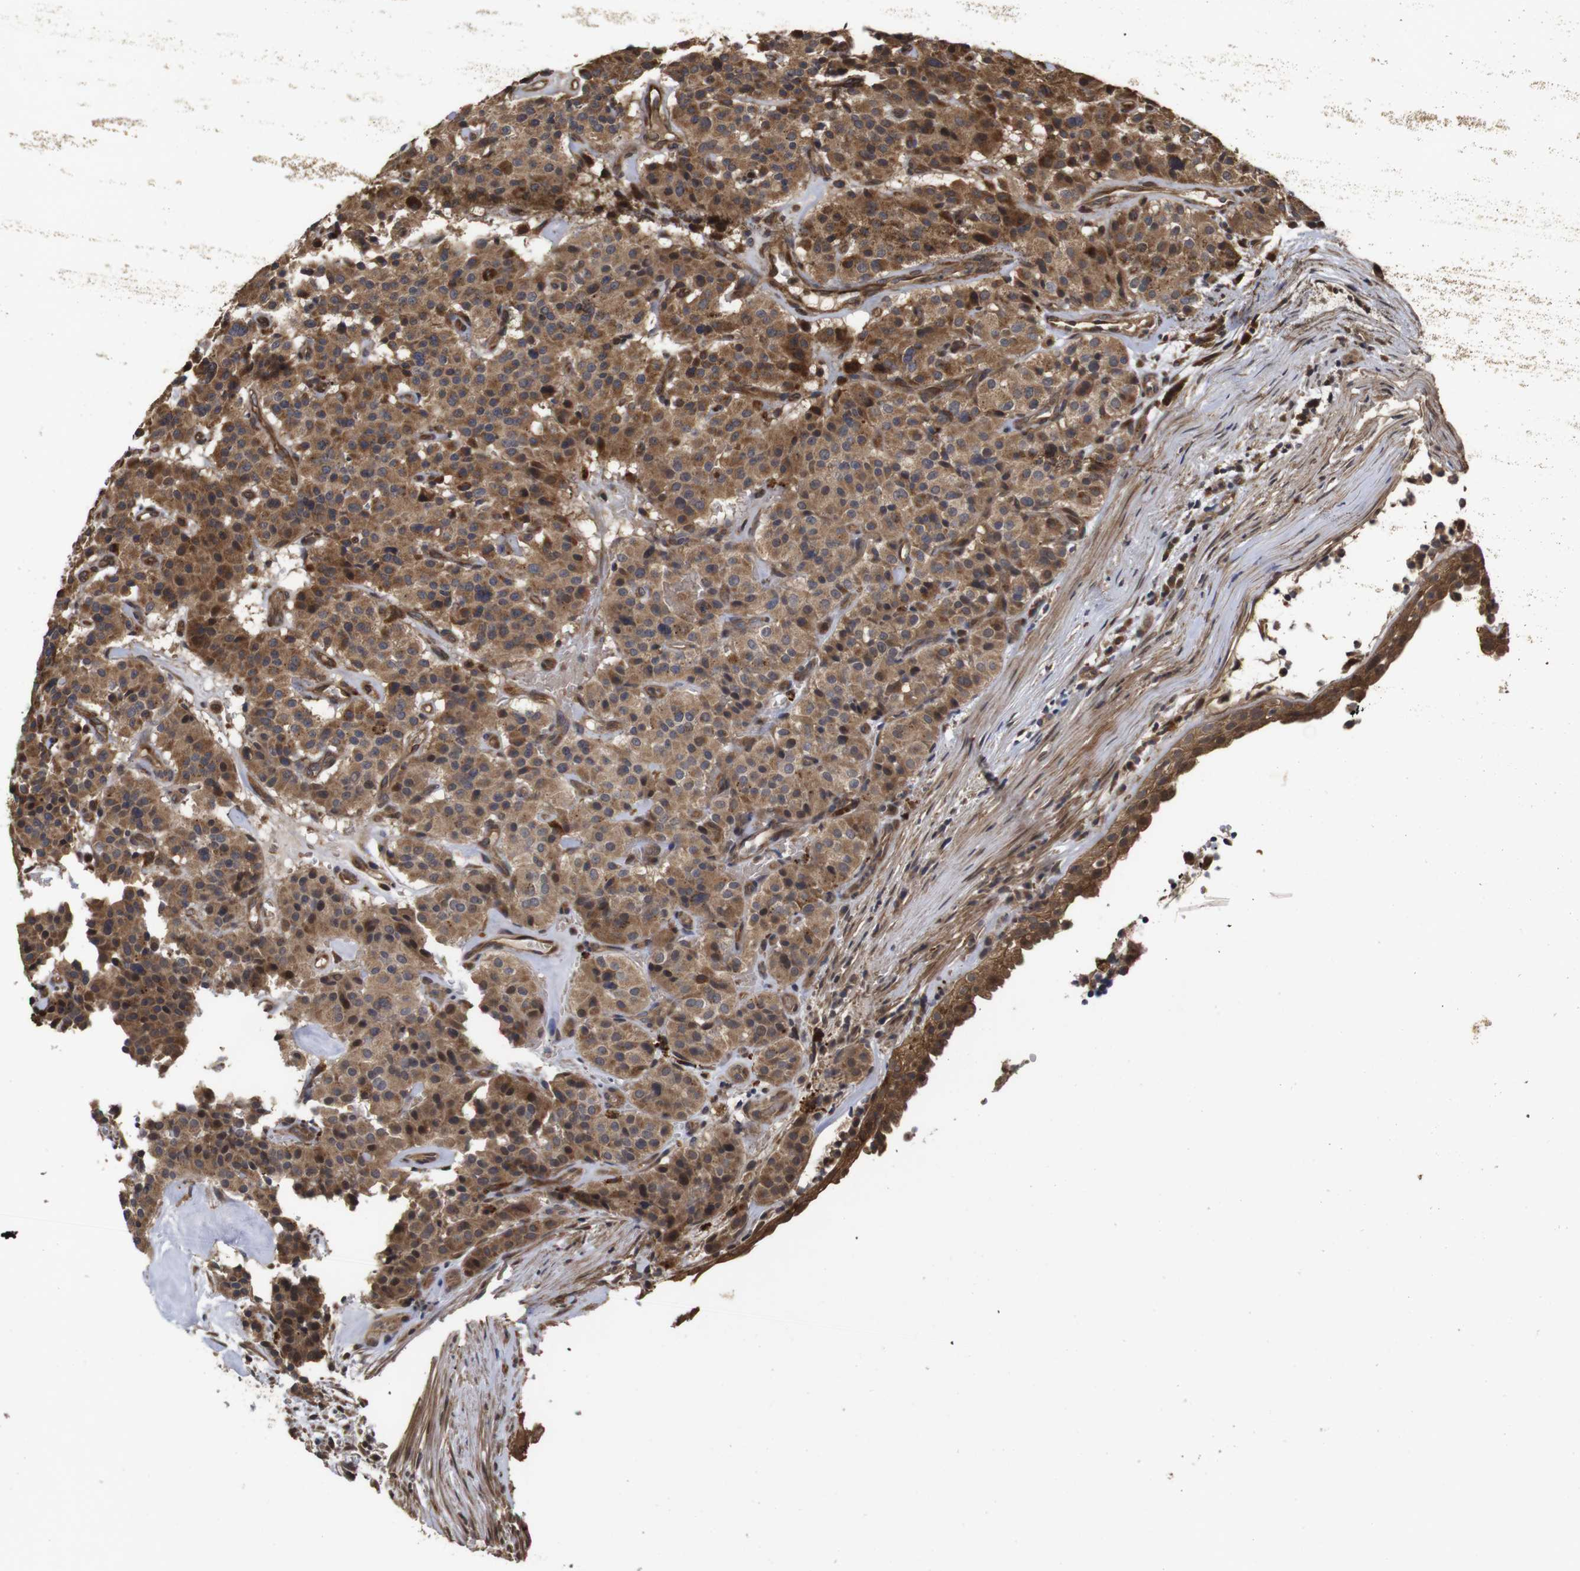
{"staining": {"intensity": "moderate", "quantity": ">75%", "location": "cytoplasmic/membranous"}, "tissue": "carcinoid", "cell_type": "Tumor cells", "image_type": "cancer", "snomed": [{"axis": "morphology", "description": "Carcinoid, malignant, NOS"}, {"axis": "topography", "description": "Lung"}], "caption": "Immunohistochemical staining of human malignant carcinoid displays moderate cytoplasmic/membranous protein expression in approximately >75% of tumor cells. Using DAB (3,3'-diaminobenzidine) (brown) and hematoxylin (blue) stains, captured at high magnification using brightfield microscopy.", "gene": "PTPN14", "patient": {"sex": "male", "age": 30}}